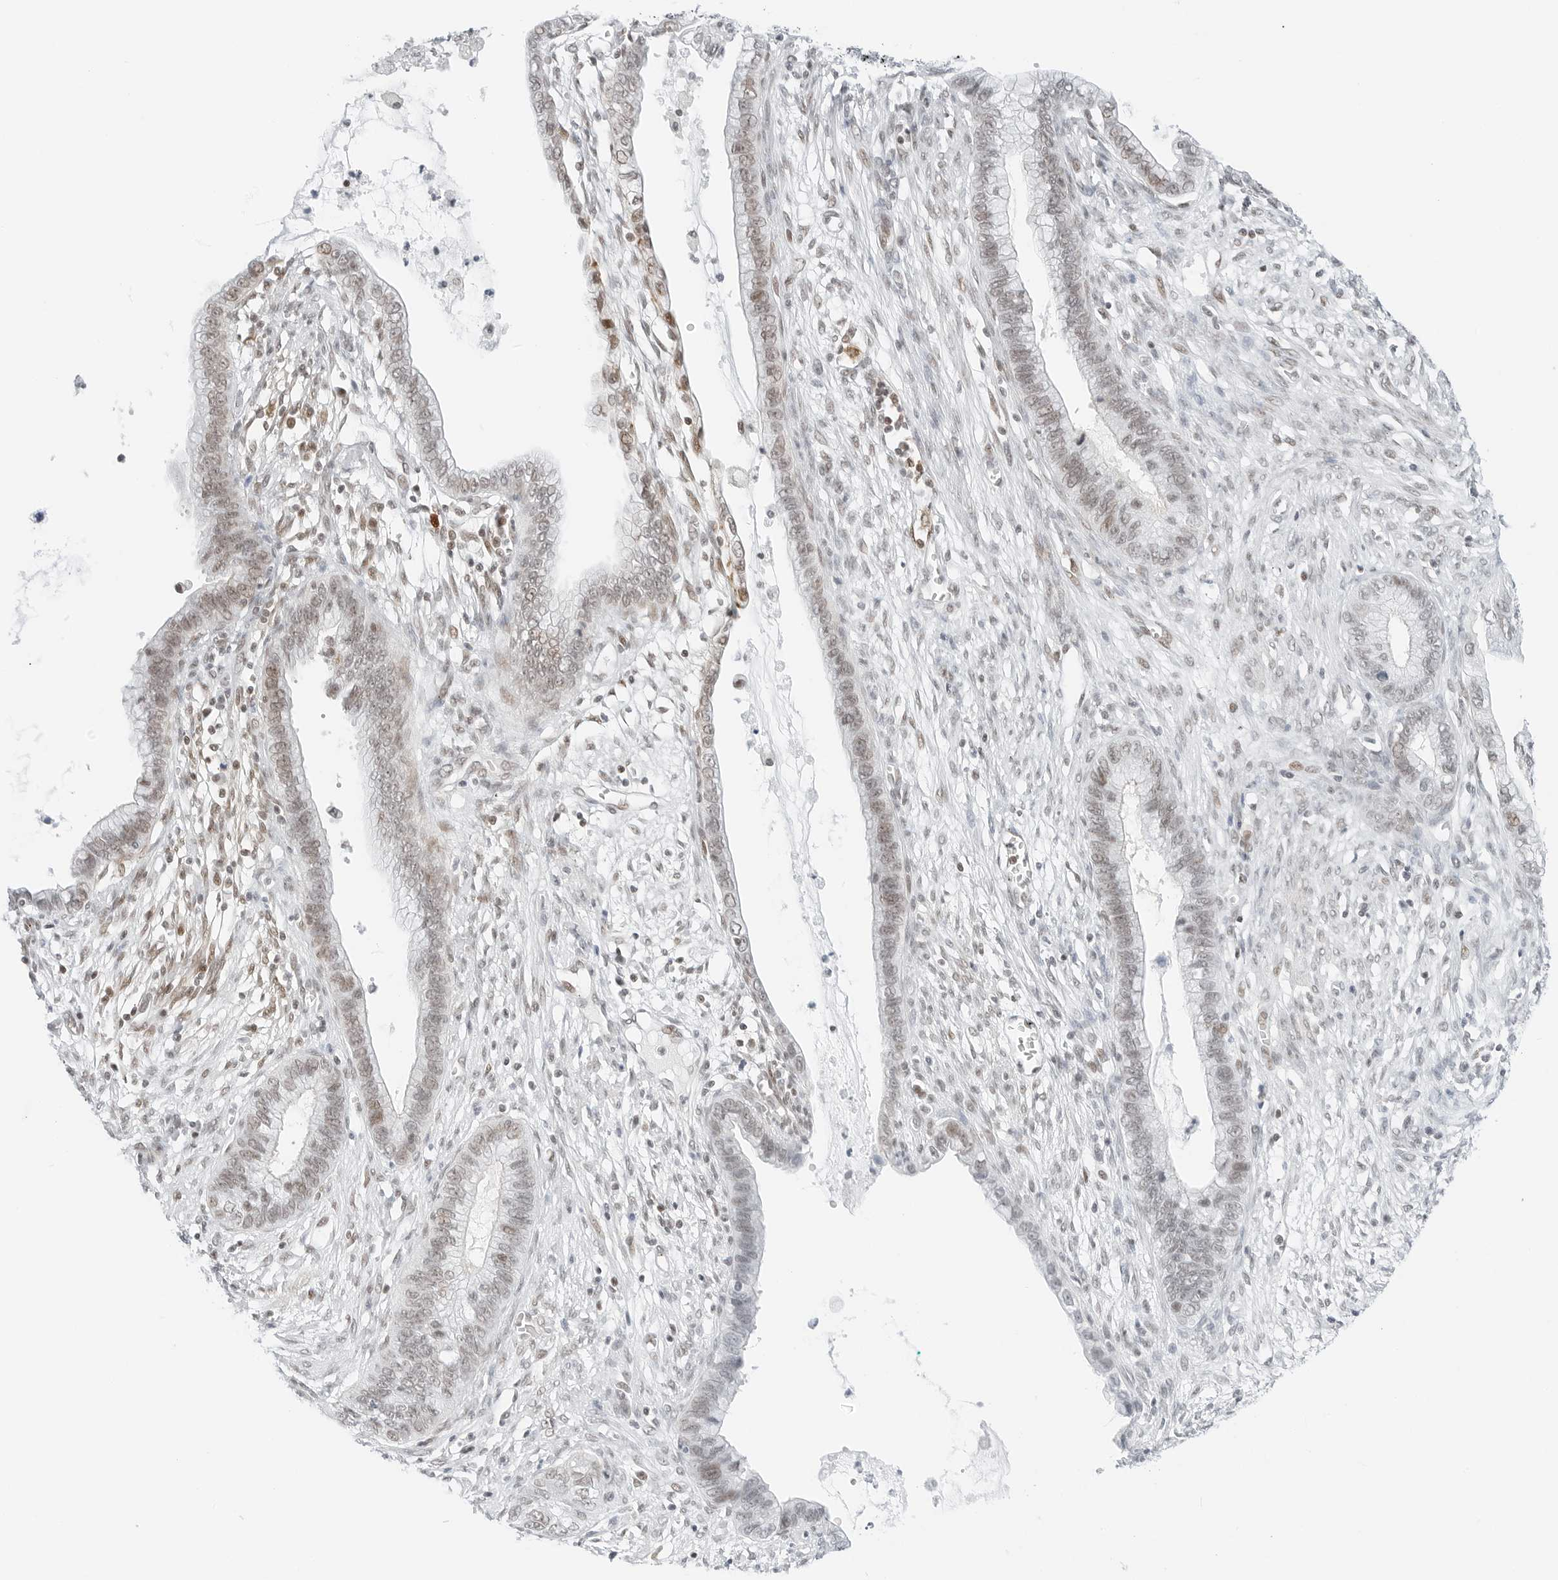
{"staining": {"intensity": "weak", "quantity": "25%-75%", "location": "nuclear"}, "tissue": "cervical cancer", "cell_type": "Tumor cells", "image_type": "cancer", "snomed": [{"axis": "morphology", "description": "Adenocarcinoma, NOS"}, {"axis": "topography", "description": "Cervix"}], "caption": "IHC photomicrograph of human adenocarcinoma (cervical) stained for a protein (brown), which shows low levels of weak nuclear staining in approximately 25%-75% of tumor cells.", "gene": "CRTC2", "patient": {"sex": "female", "age": 44}}